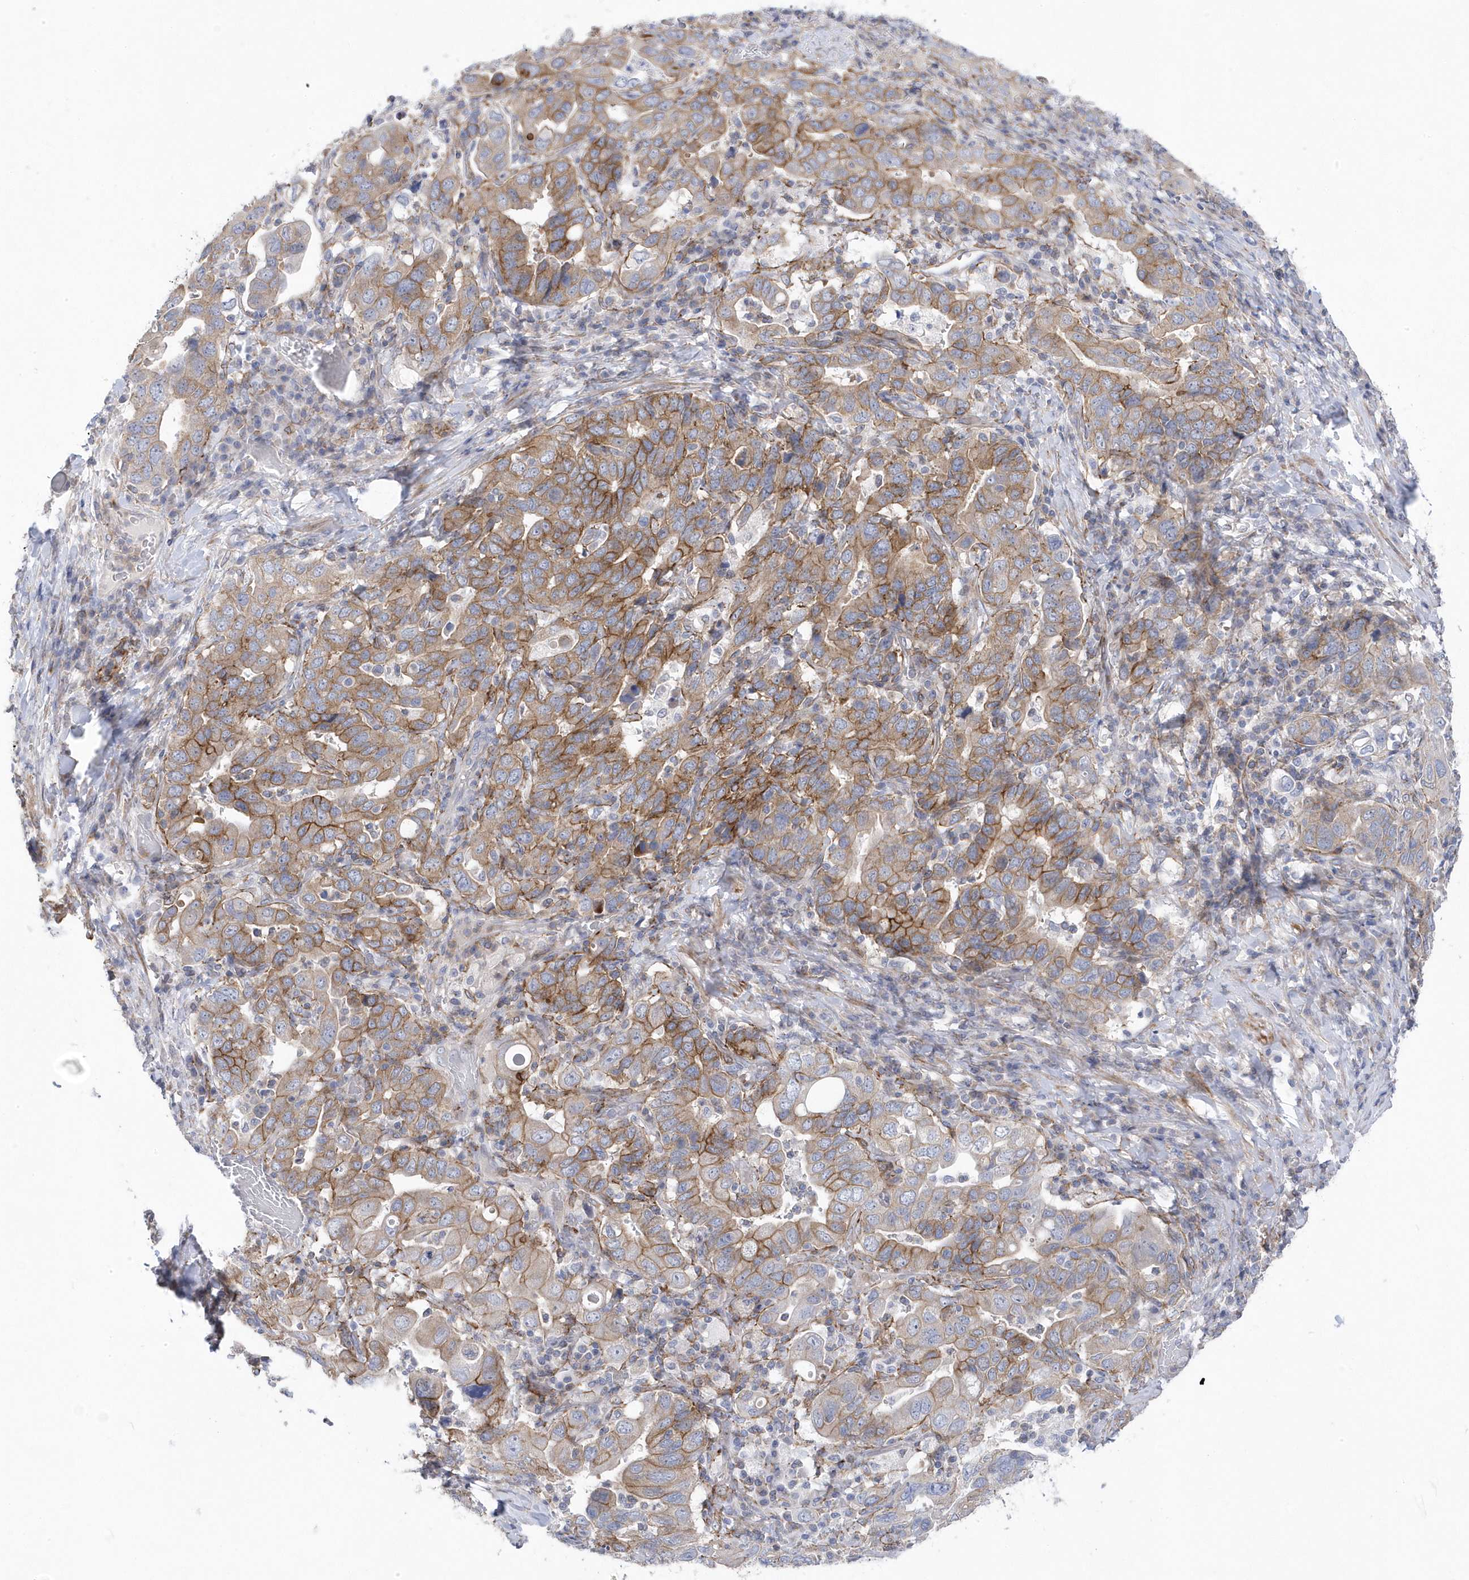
{"staining": {"intensity": "moderate", "quantity": "25%-75%", "location": "cytoplasmic/membranous"}, "tissue": "stomach cancer", "cell_type": "Tumor cells", "image_type": "cancer", "snomed": [{"axis": "morphology", "description": "Adenocarcinoma, NOS"}, {"axis": "topography", "description": "Stomach, upper"}], "caption": "Immunohistochemical staining of human adenocarcinoma (stomach) demonstrates moderate cytoplasmic/membranous protein expression in approximately 25%-75% of tumor cells. Ihc stains the protein in brown and the nuclei are stained blue.", "gene": "ANAPC1", "patient": {"sex": "male", "age": 62}}